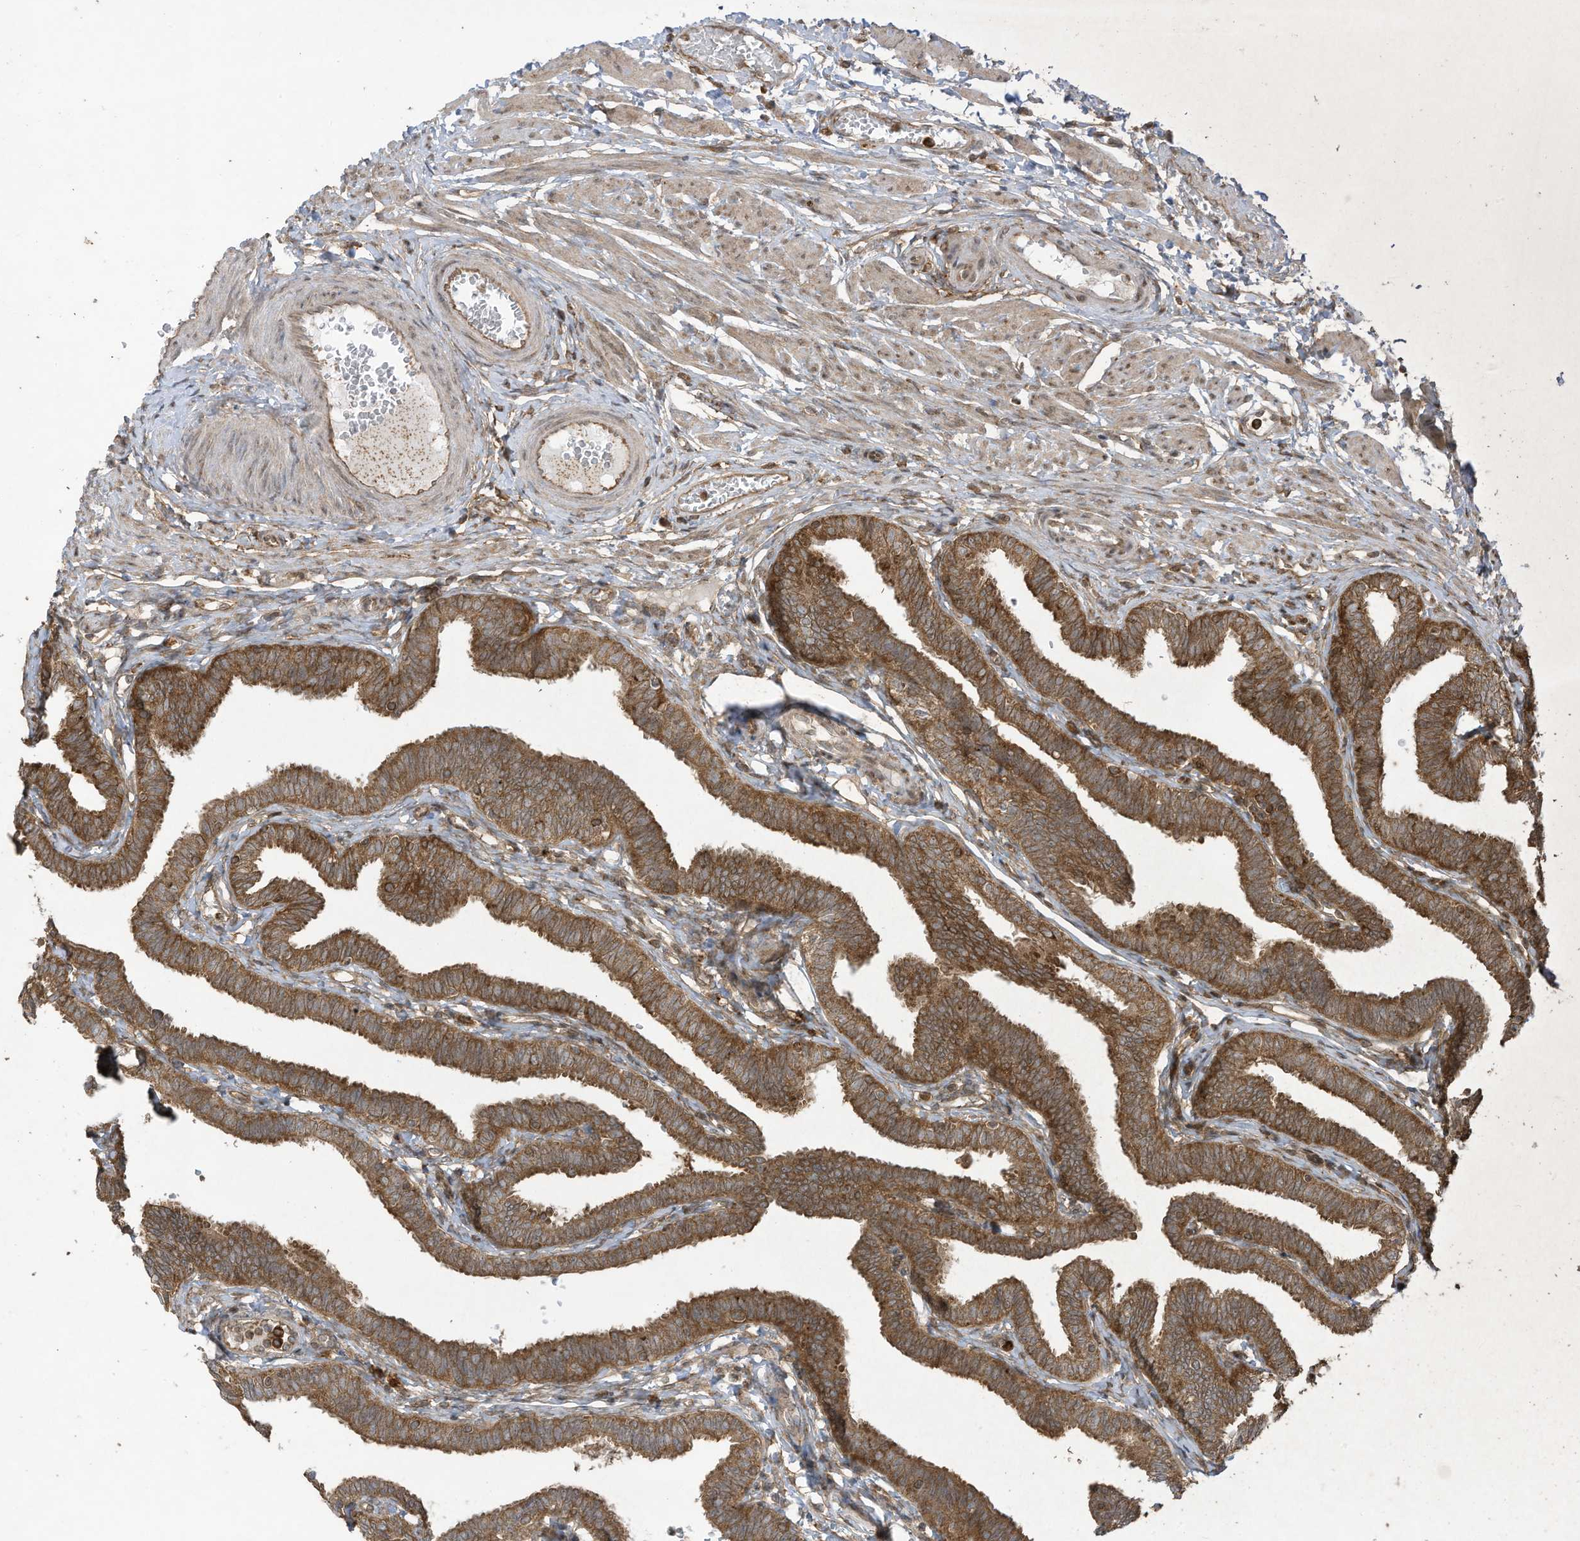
{"staining": {"intensity": "strong", "quantity": ">75%", "location": "cytoplasmic/membranous"}, "tissue": "fallopian tube", "cell_type": "Glandular cells", "image_type": "normal", "snomed": [{"axis": "morphology", "description": "Normal tissue, NOS"}, {"axis": "topography", "description": "Fallopian tube"}, {"axis": "topography", "description": "Ovary"}], "caption": "Immunohistochemical staining of unremarkable fallopian tube displays >75% levels of strong cytoplasmic/membranous protein expression in approximately >75% of glandular cells. Using DAB (brown) and hematoxylin (blue) stains, captured at high magnification using brightfield microscopy.", "gene": "REPS1", "patient": {"sex": "female", "age": 23}}